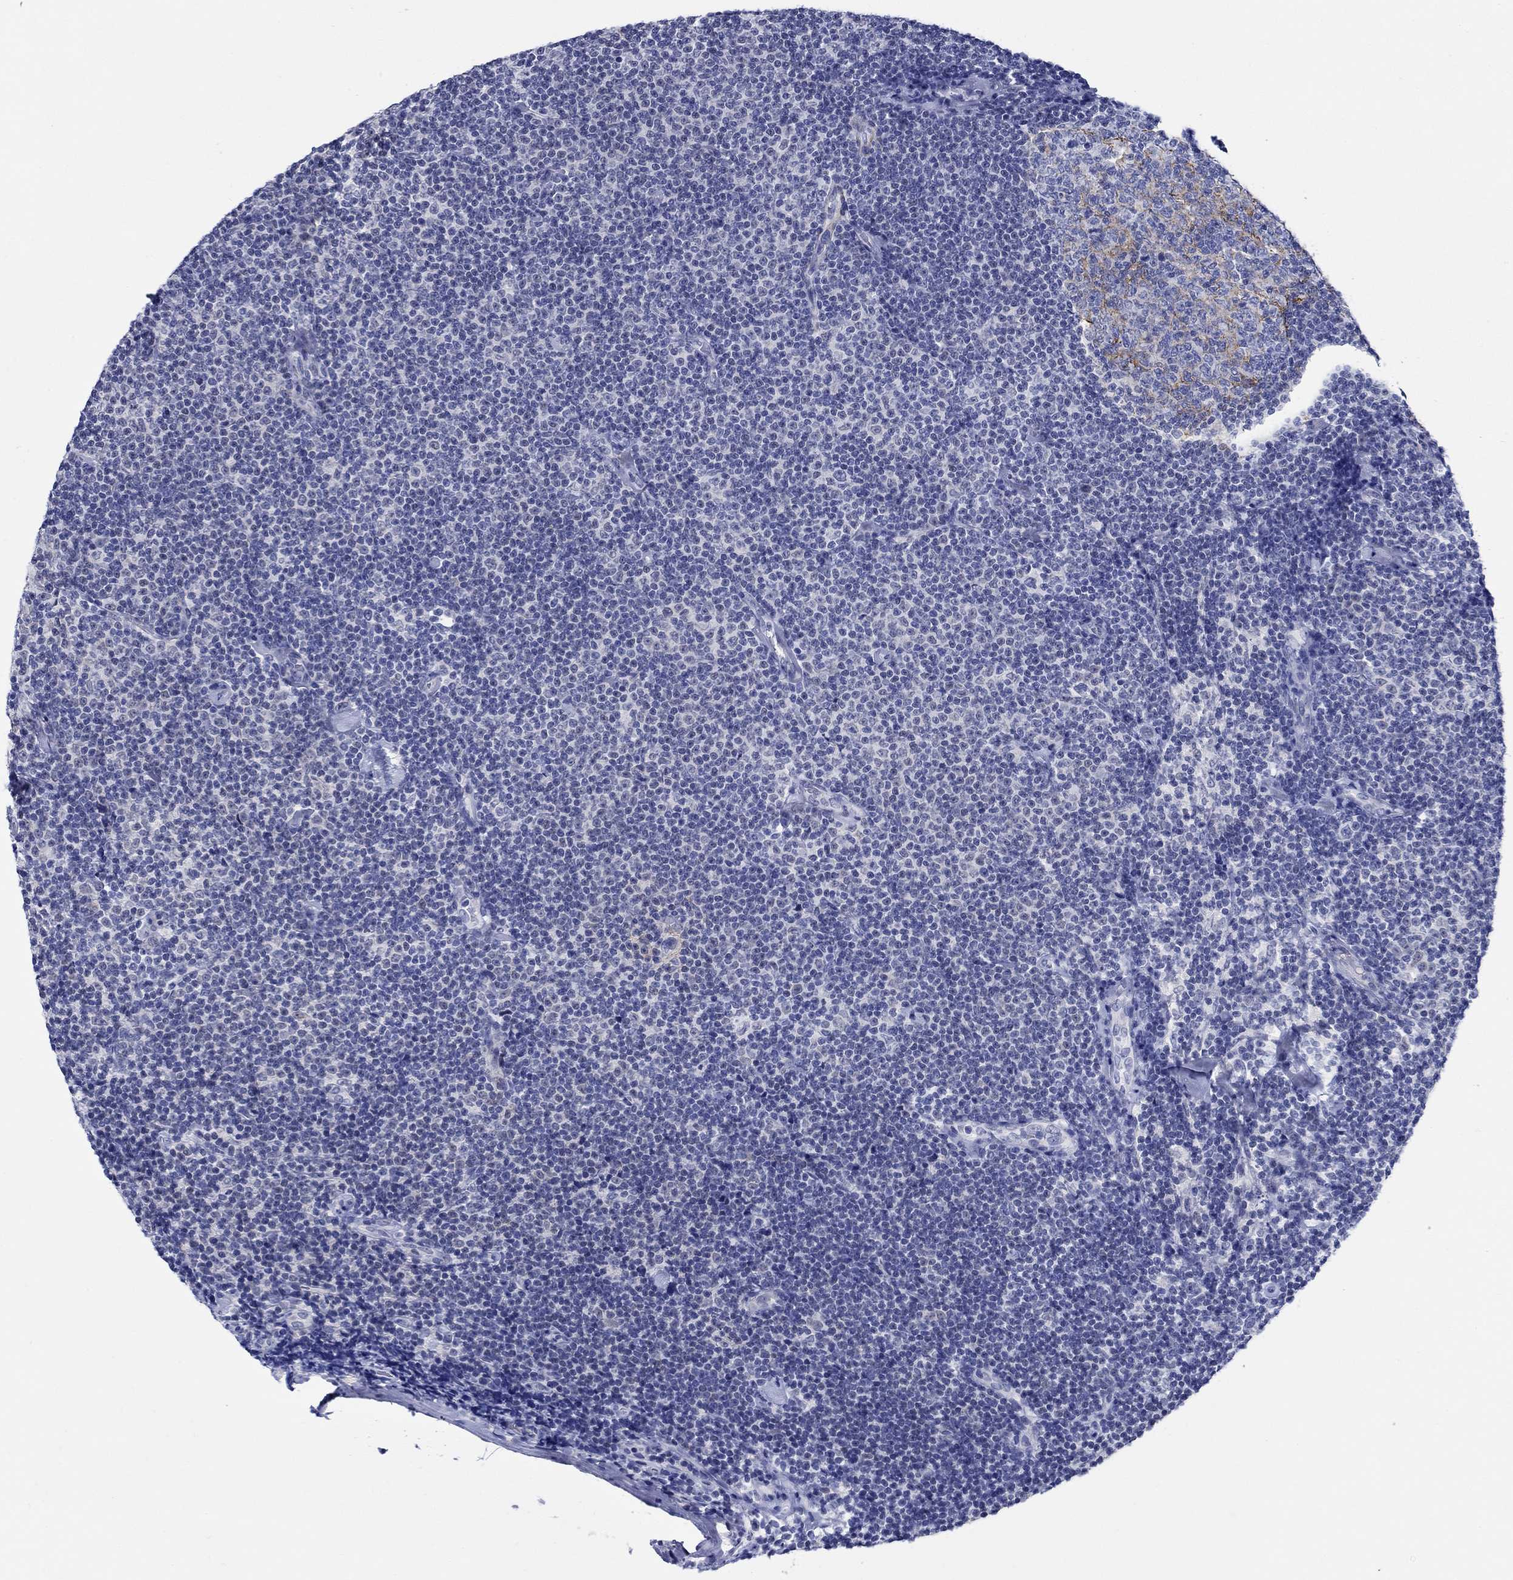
{"staining": {"intensity": "negative", "quantity": "none", "location": "none"}, "tissue": "lymphoma", "cell_type": "Tumor cells", "image_type": "cancer", "snomed": [{"axis": "morphology", "description": "Malignant lymphoma, non-Hodgkin's type, Low grade"}, {"axis": "topography", "description": "Lymph node"}], "caption": "Malignant lymphoma, non-Hodgkin's type (low-grade) was stained to show a protein in brown. There is no significant expression in tumor cells.", "gene": "MC2R", "patient": {"sex": "male", "age": 81}}